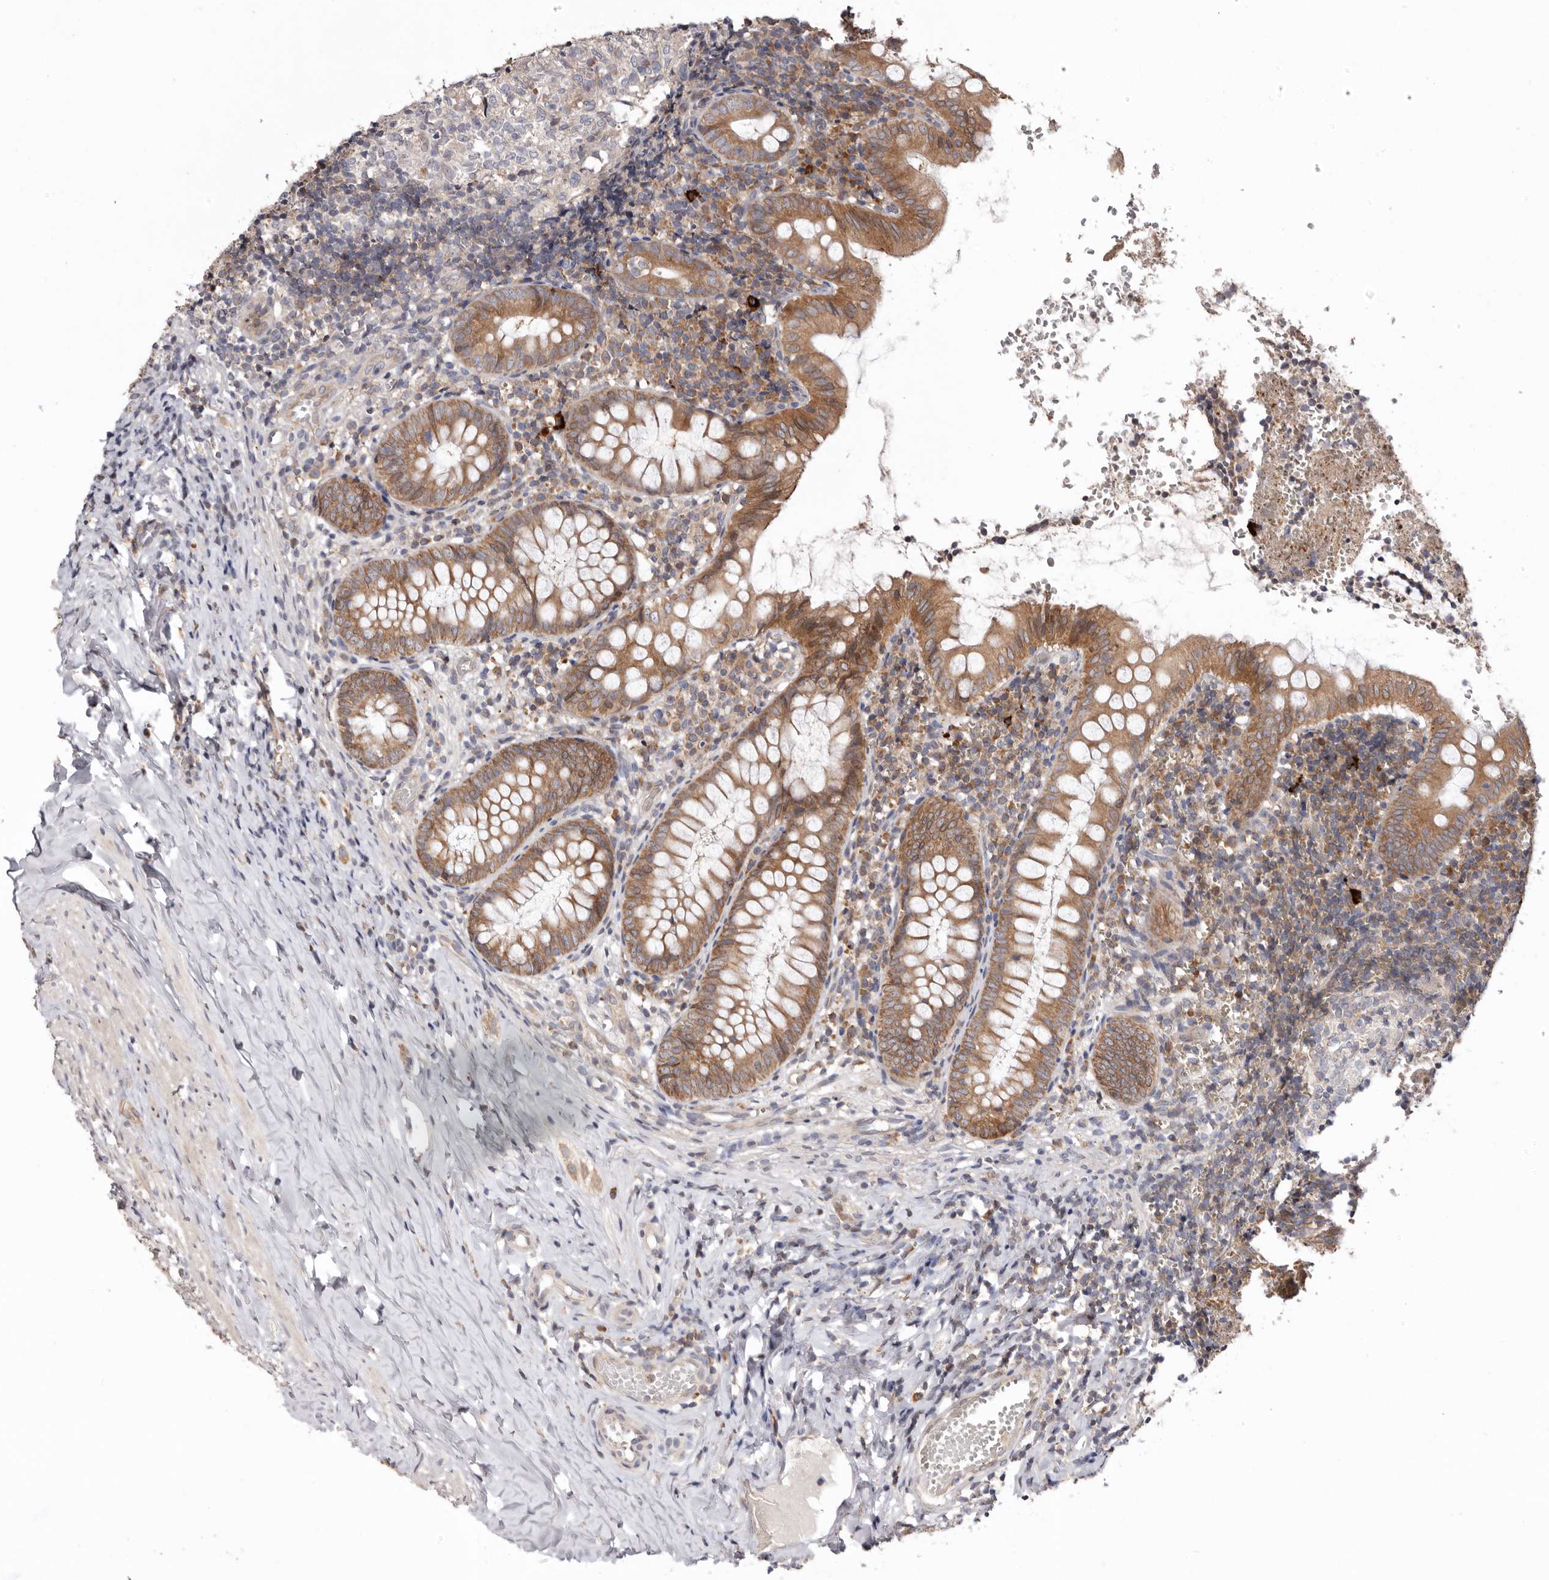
{"staining": {"intensity": "moderate", "quantity": ">75%", "location": "cytoplasmic/membranous"}, "tissue": "appendix", "cell_type": "Glandular cells", "image_type": "normal", "snomed": [{"axis": "morphology", "description": "Normal tissue, NOS"}, {"axis": "topography", "description": "Appendix"}], "caption": "This photomicrograph shows unremarkable appendix stained with IHC to label a protein in brown. The cytoplasmic/membranous of glandular cells show moderate positivity for the protein. Nuclei are counter-stained blue.", "gene": "TMUB1", "patient": {"sex": "male", "age": 8}}